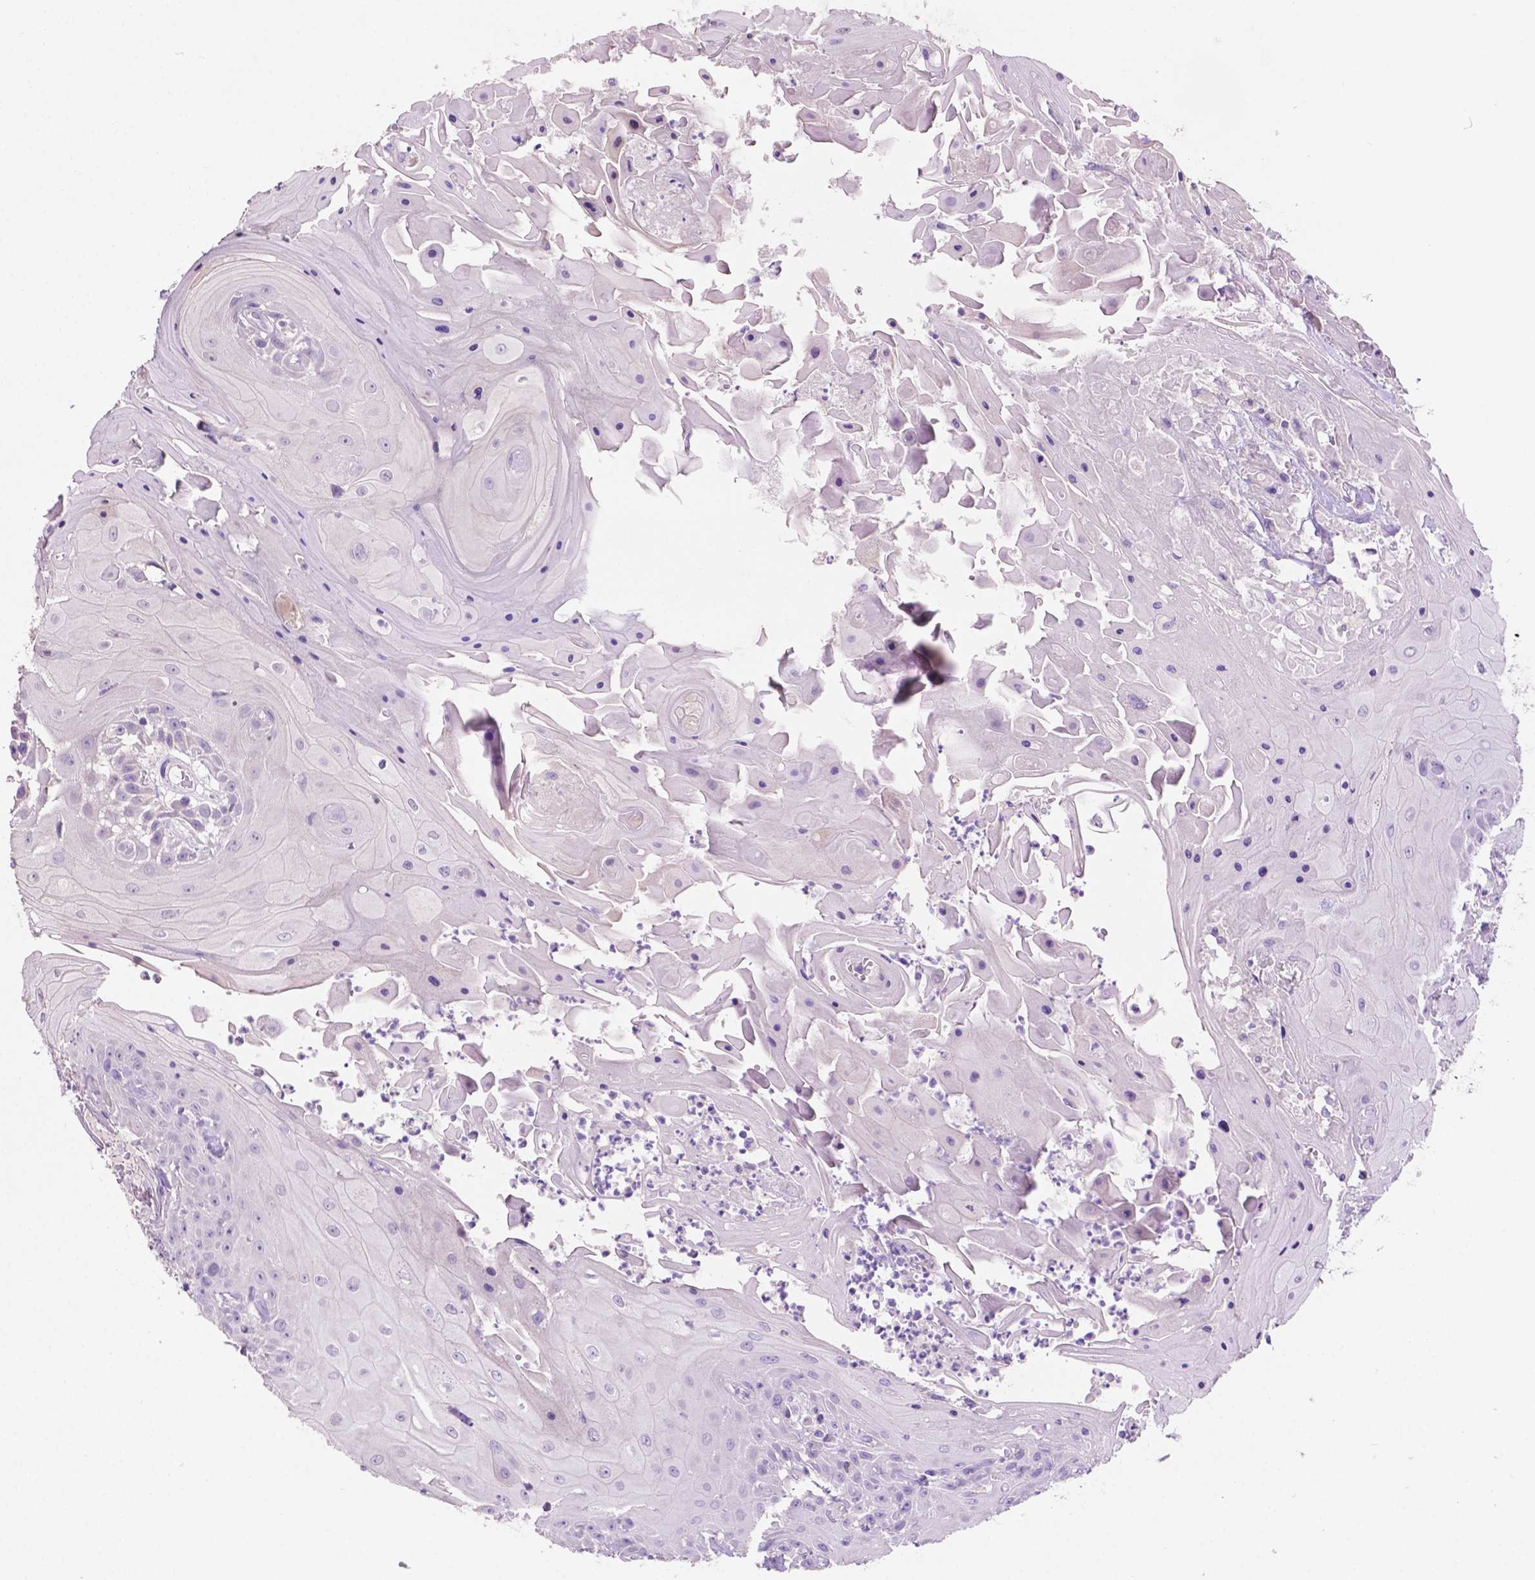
{"staining": {"intensity": "negative", "quantity": "none", "location": "none"}, "tissue": "head and neck cancer", "cell_type": "Tumor cells", "image_type": "cancer", "snomed": [{"axis": "morphology", "description": "Squamous cell carcinoma, NOS"}, {"axis": "topography", "description": "Skin"}, {"axis": "topography", "description": "Head-Neck"}], "caption": "A photomicrograph of head and neck squamous cell carcinoma stained for a protein demonstrates no brown staining in tumor cells.", "gene": "CLDN17", "patient": {"sex": "male", "age": 80}}